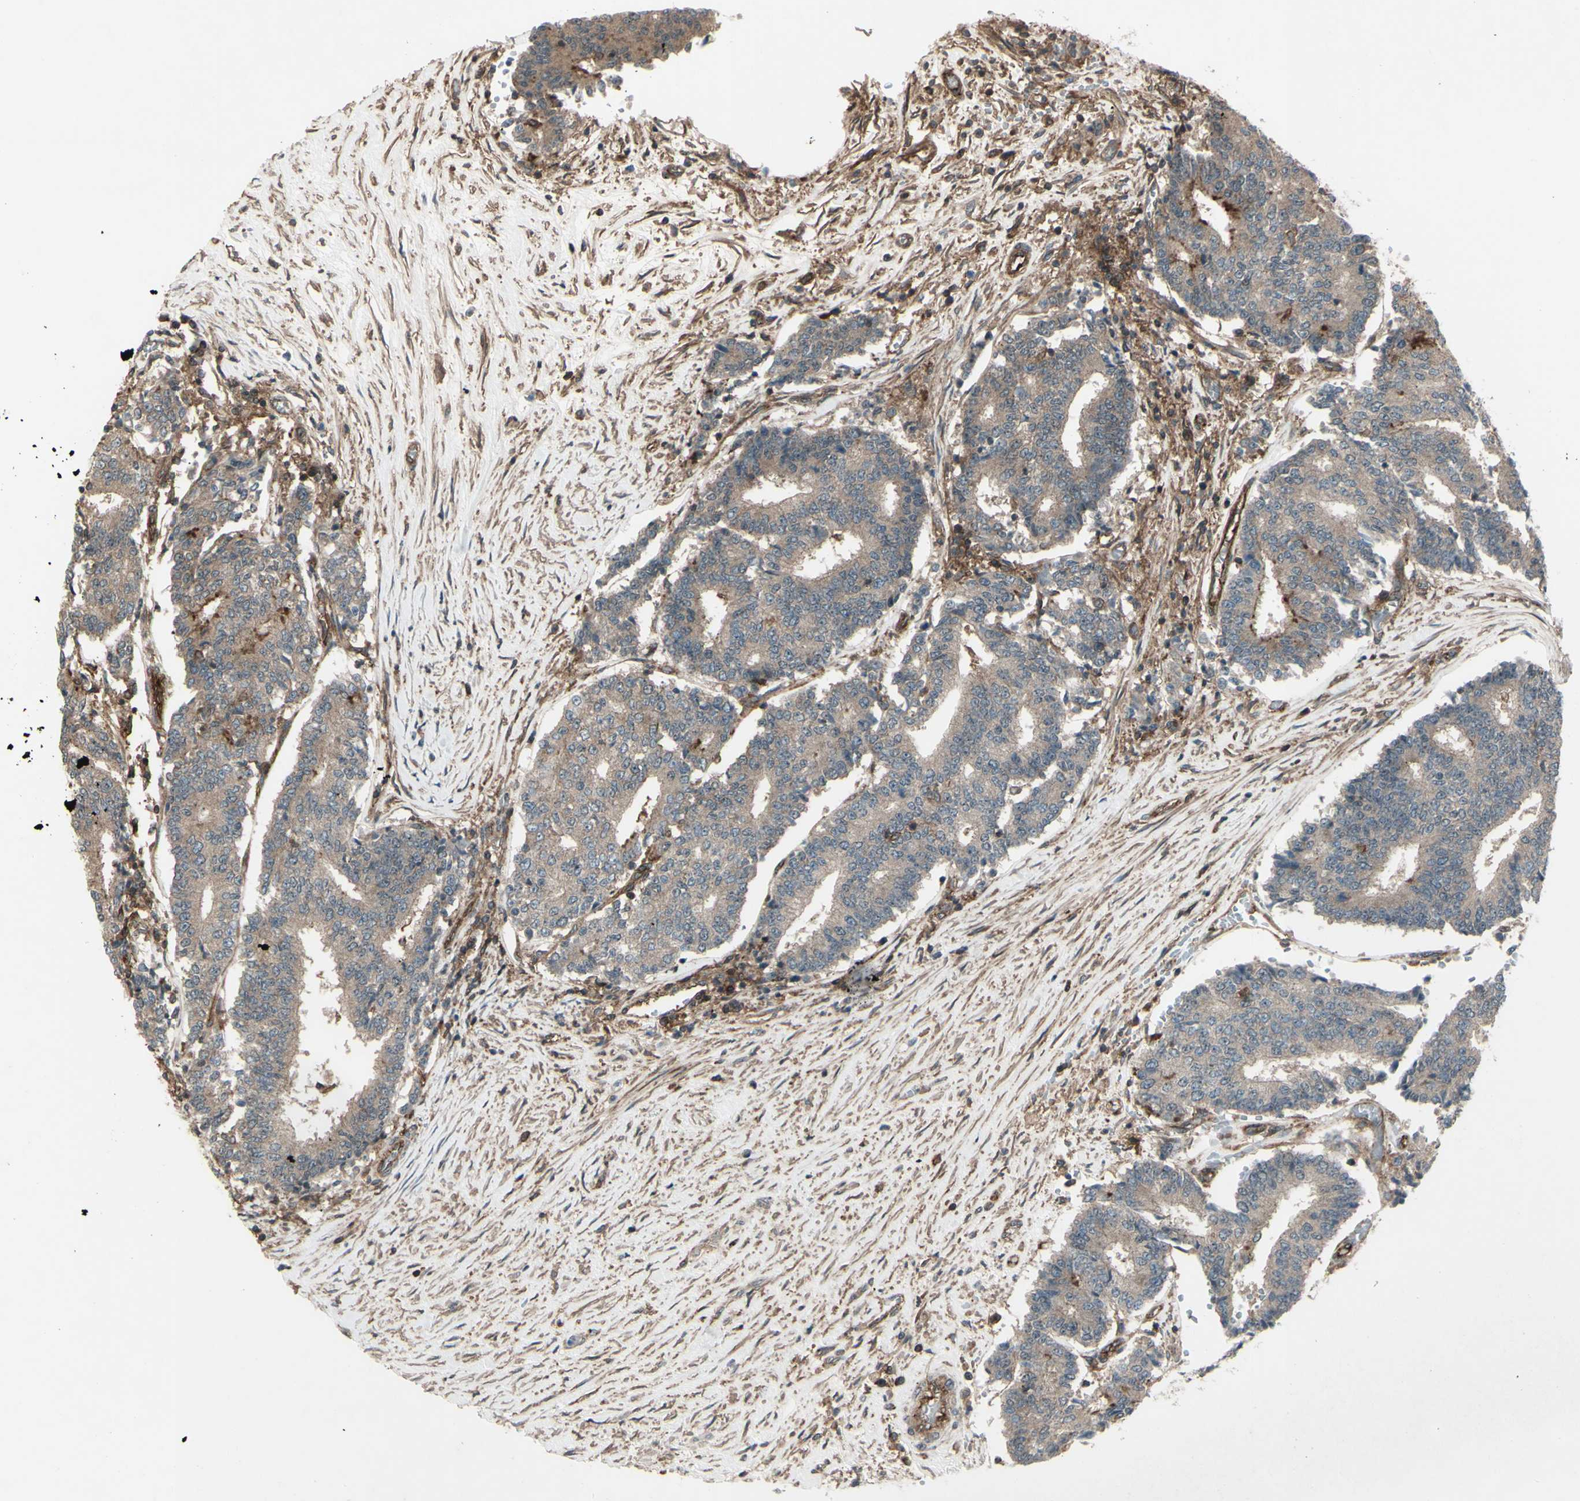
{"staining": {"intensity": "weak", "quantity": ">75%", "location": "cytoplasmic/membranous"}, "tissue": "prostate cancer", "cell_type": "Tumor cells", "image_type": "cancer", "snomed": [{"axis": "morphology", "description": "Normal tissue, NOS"}, {"axis": "morphology", "description": "Adenocarcinoma, High grade"}, {"axis": "topography", "description": "Prostate"}, {"axis": "topography", "description": "Seminal veicle"}], "caption": "A high-resolution histopathology image shows IHC staining of prostate cancer (high-grade adenocarcinoma), which shows weak cytoplasmic/membranous positivity in approximately >75% of tumor cells.", "gene": "FXYD5", "patient": {"sex": "male", "age": 55}}